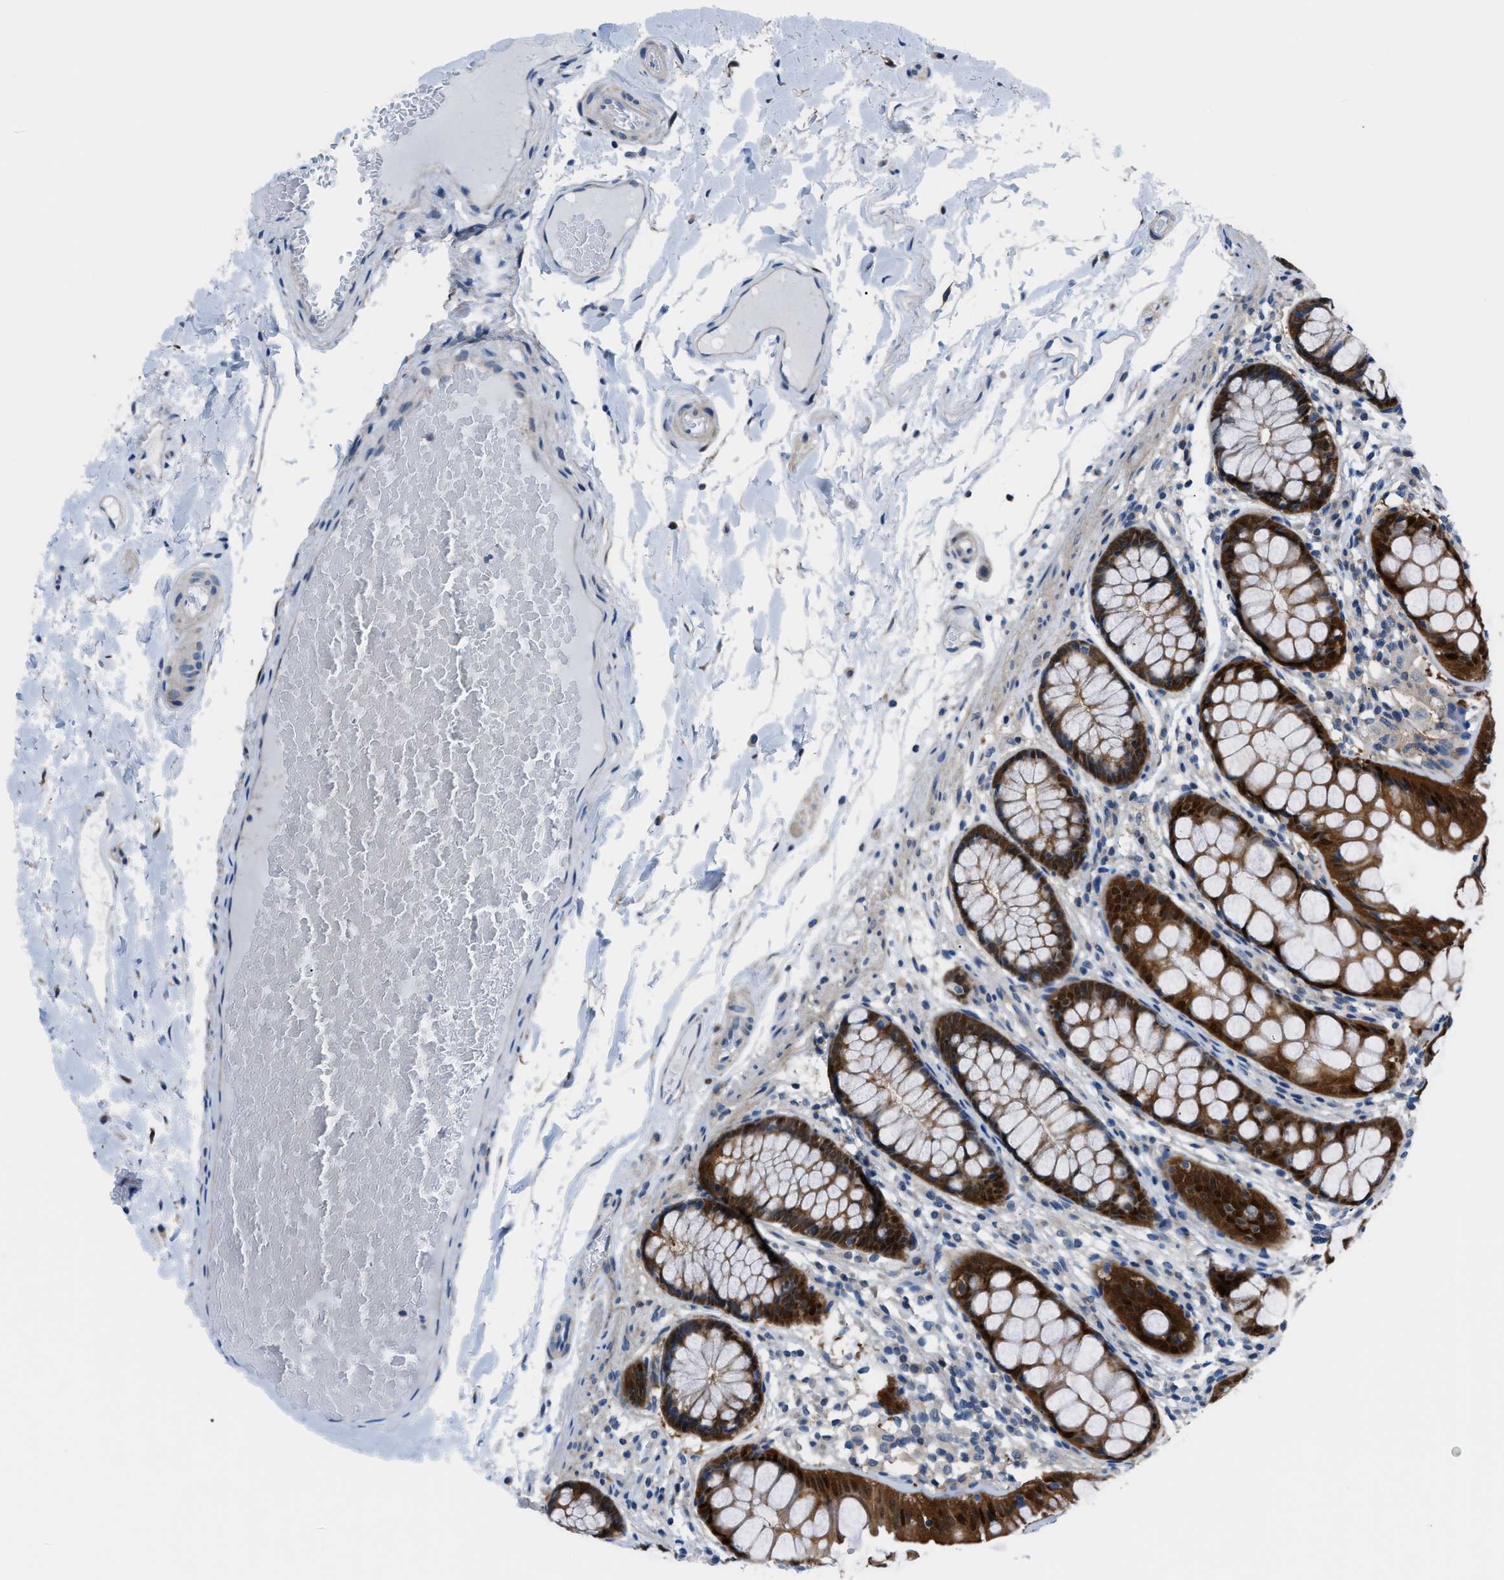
{"staining": {"intensity": "negative", "quantity": "none", "location": "none"}, "tissue": "colon", "cell_type": "Endothelial cells", "image_type": "normal", "snomed": [{"axis": "morphology", "description": "Normal tissue, NOS"}, {"axis": "topography", "description": "Colon"}], "caption": "Colon was stained to show a protein in brown. There is no significant positivity in endothelial cells. (Immunohistochemistry, brightfield microscopy, high magnification).", "gene": "TMEM45B", "patient": {"sex": "female", "age": 56}}